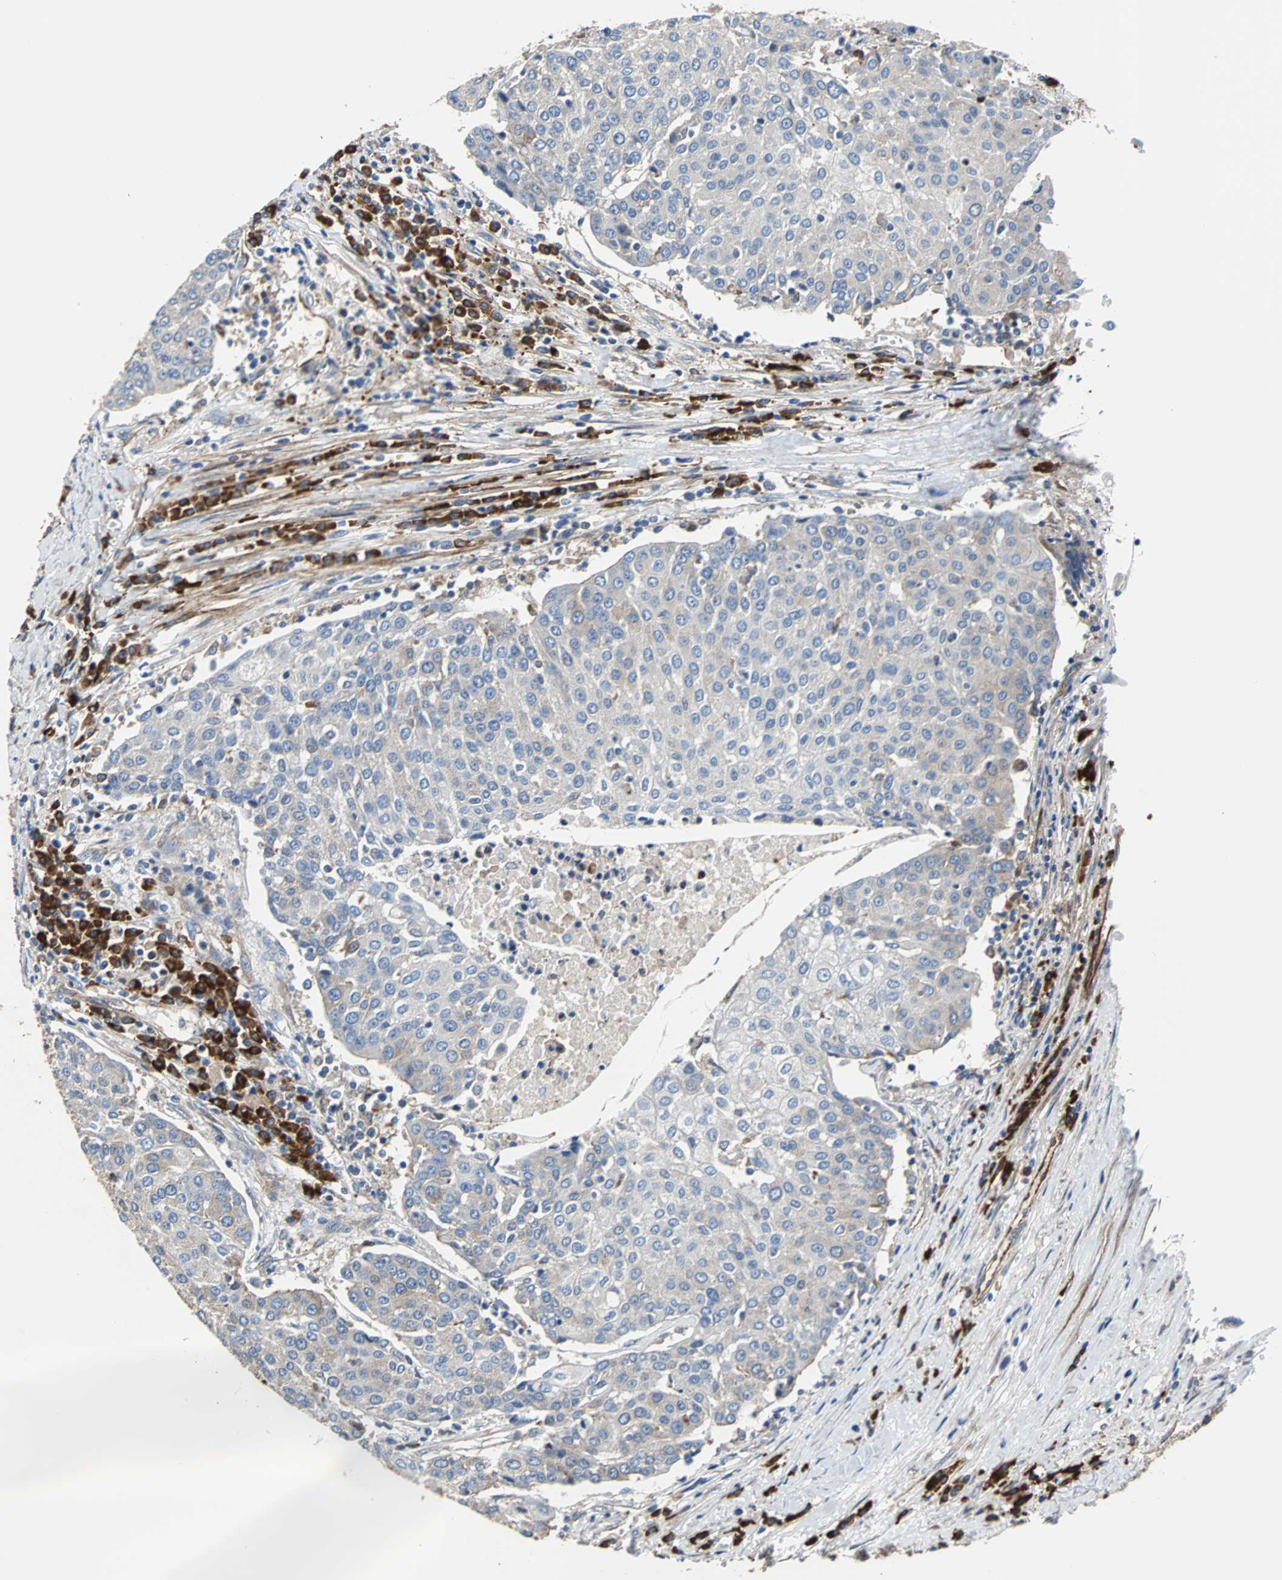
{"staining": {"intensity": "weak", "quantity": ">75%", "location": "cytoplasmic/membranous"}, "tissue": "urothelial cancer", "cell_type": "Tumor cells", "image_type": "cancer", "snomed": [{"axis": "morphology", "description": "Urothelial carcinoma, High grade"}, {"axis": "topography", "description": "Urinary bladder"}], "caption": "Brown immunohistochemical staining in human urothelial carcinoma (high-grade) reveals weak cytoplasmic/membranous staining in about >75% of tumor cells. (DAB IHC with brightfield microscopy, high magnification).", "gene": "PLCG2", "patient": {"sex": "female", "age": 85}}